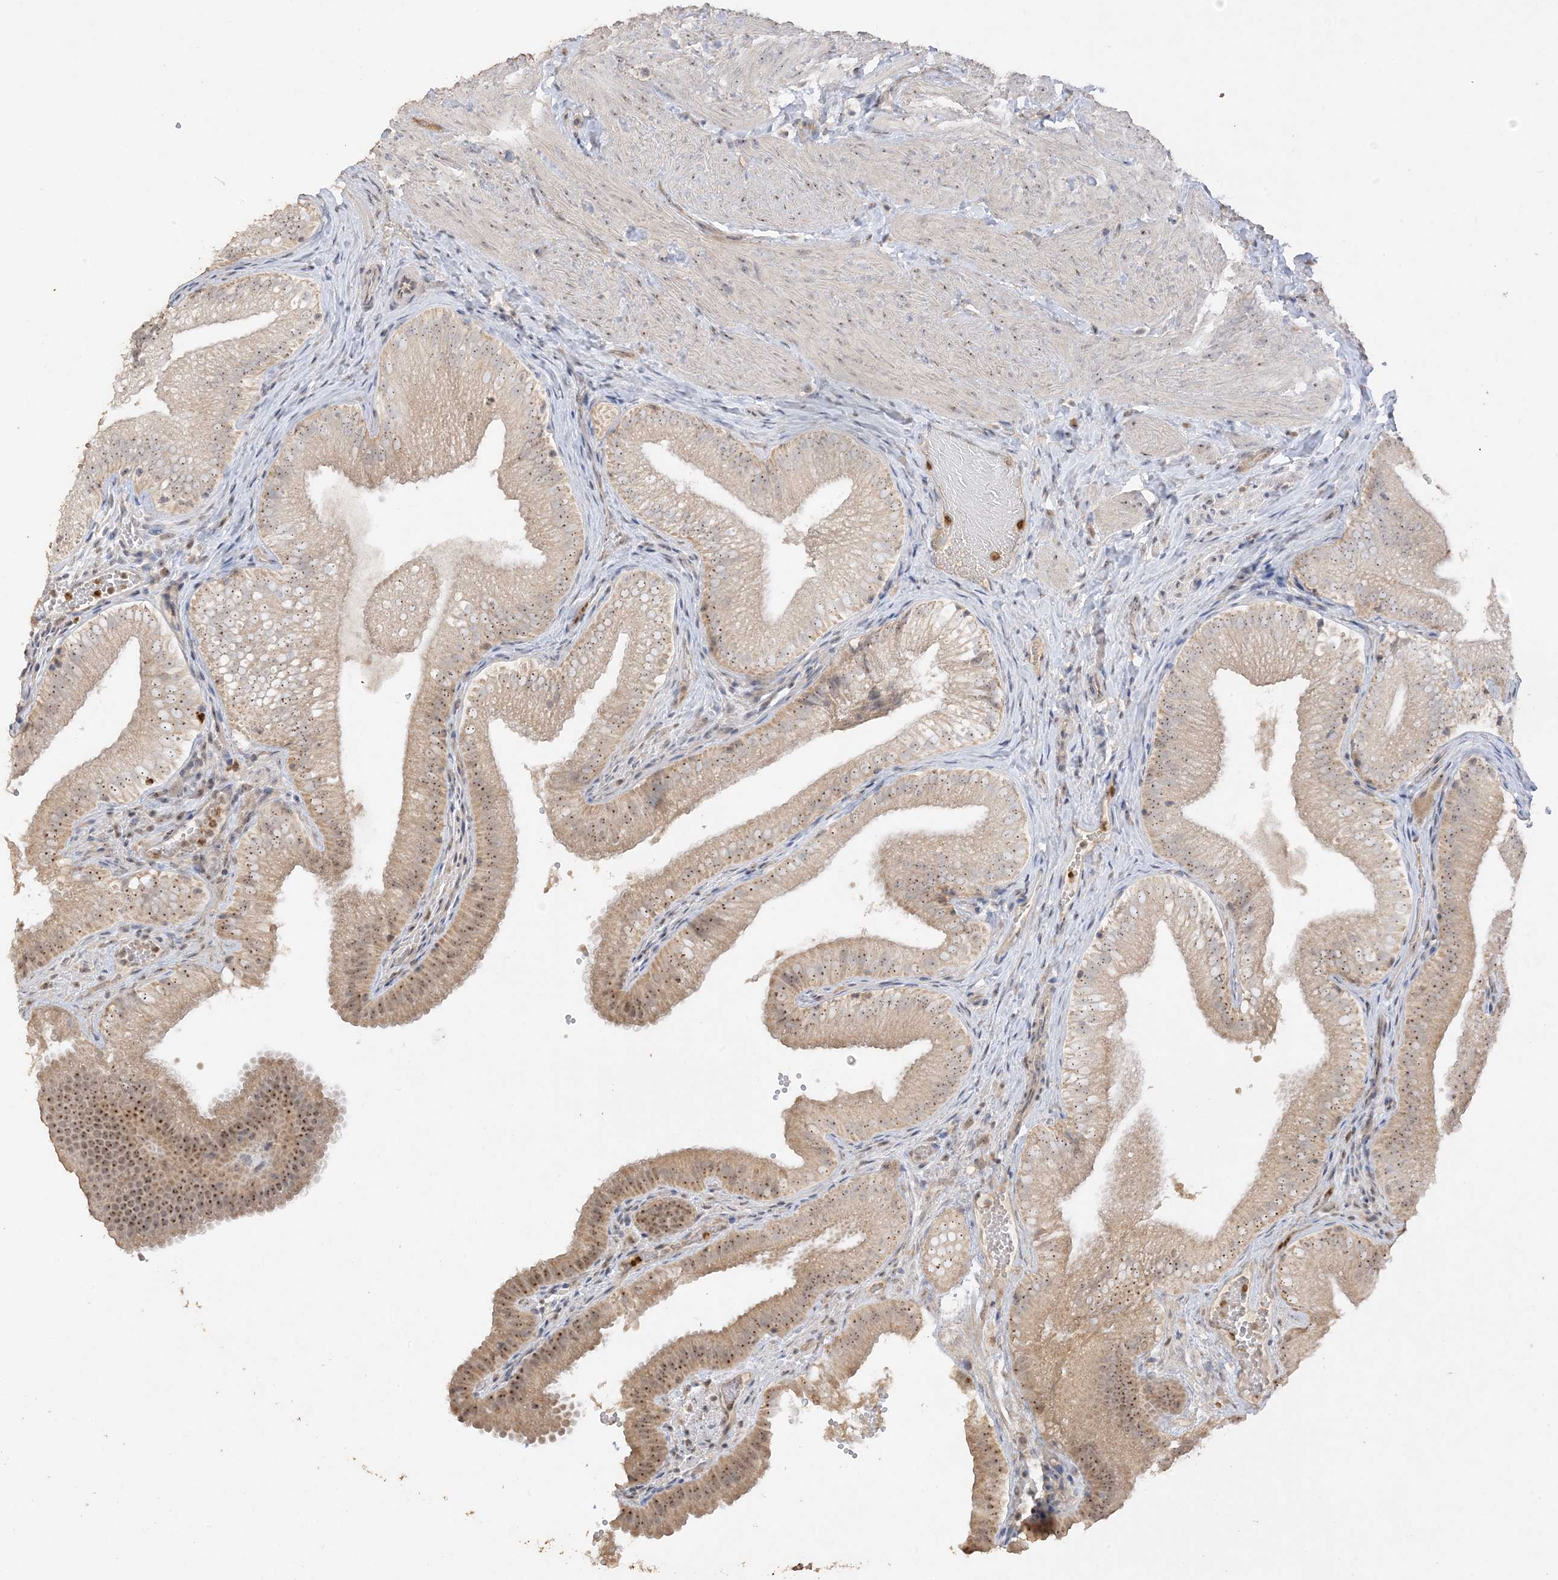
{"staining": {"intensity": "moderate", "quantity": ">75%", "location": "cytoplasmic/membranous,nuclear"}, "tissue": "gallbladder", "cell_type": "Glandular cells", "image_type": "normal", "snomed": [{"axis": "morphology", "description": "Normal tissue, NOS"}, {"axis": "topography", "description": "Gallbladder"}], "caption": "Protein expression analysis of benign gallbladder reveals moderate cytoplasmic/membranous,nuclear expression in approximately >75% of glandular cells.", "gene": "DDX18", "patient": {"sex": "female", "age": 30}}